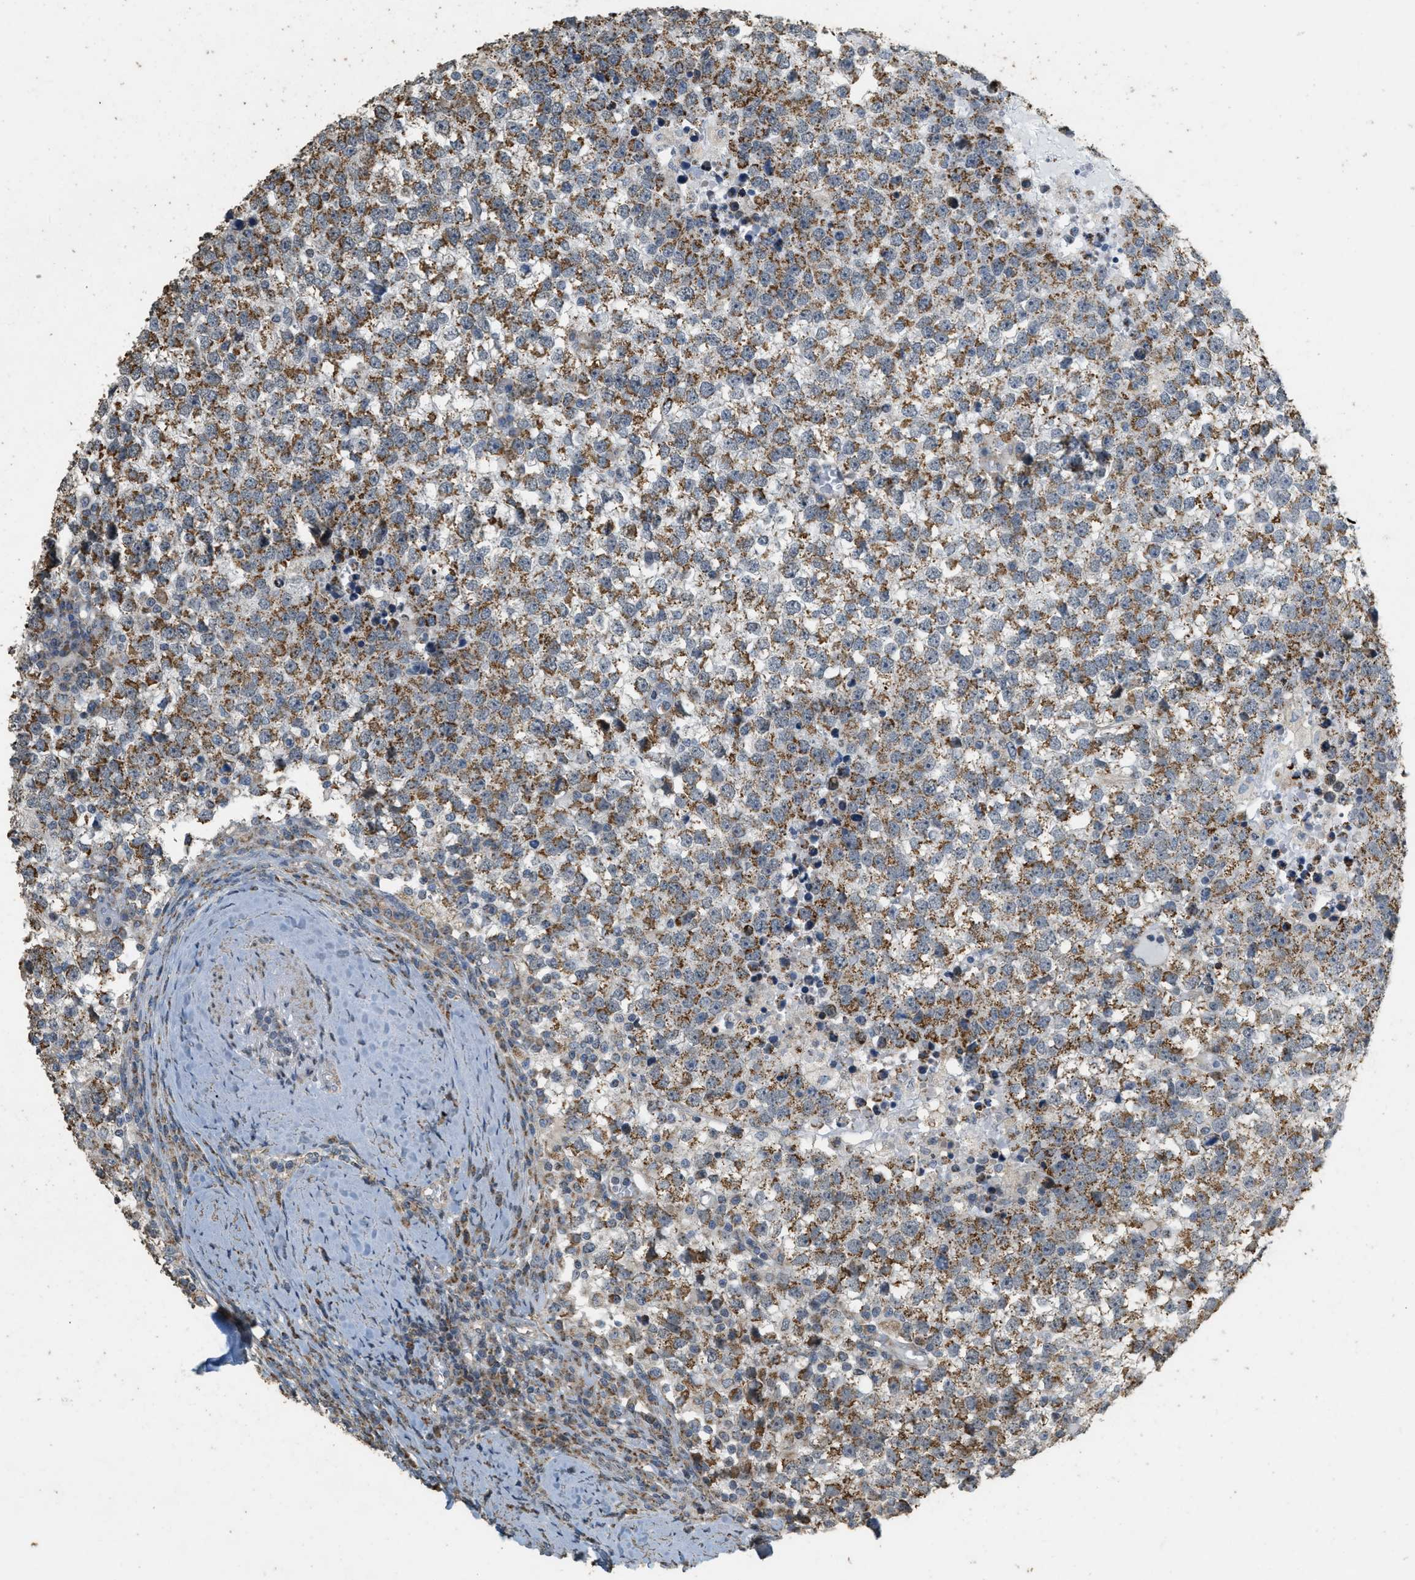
{"staining": {"intensity": "moderate", "quantity": ">75%", "location": "cytoplasmic/membranous"}, "tissue": "testis cancer", "cell_type": "Tumor cells", "image_type": "cancer", "snomed": [{"axis": "morphology", "description": "Seminoma, NOS"}, {"axis": "topography", "description": "Testis"}], "caption": "Seminoma (testis) stained for a protein (brown) shows moderate cytoplasmic/membranous positive expression in about >75% of tumor cells.", "gene": "KCNA4", "patient": {"sex": "male", "age": 65}}